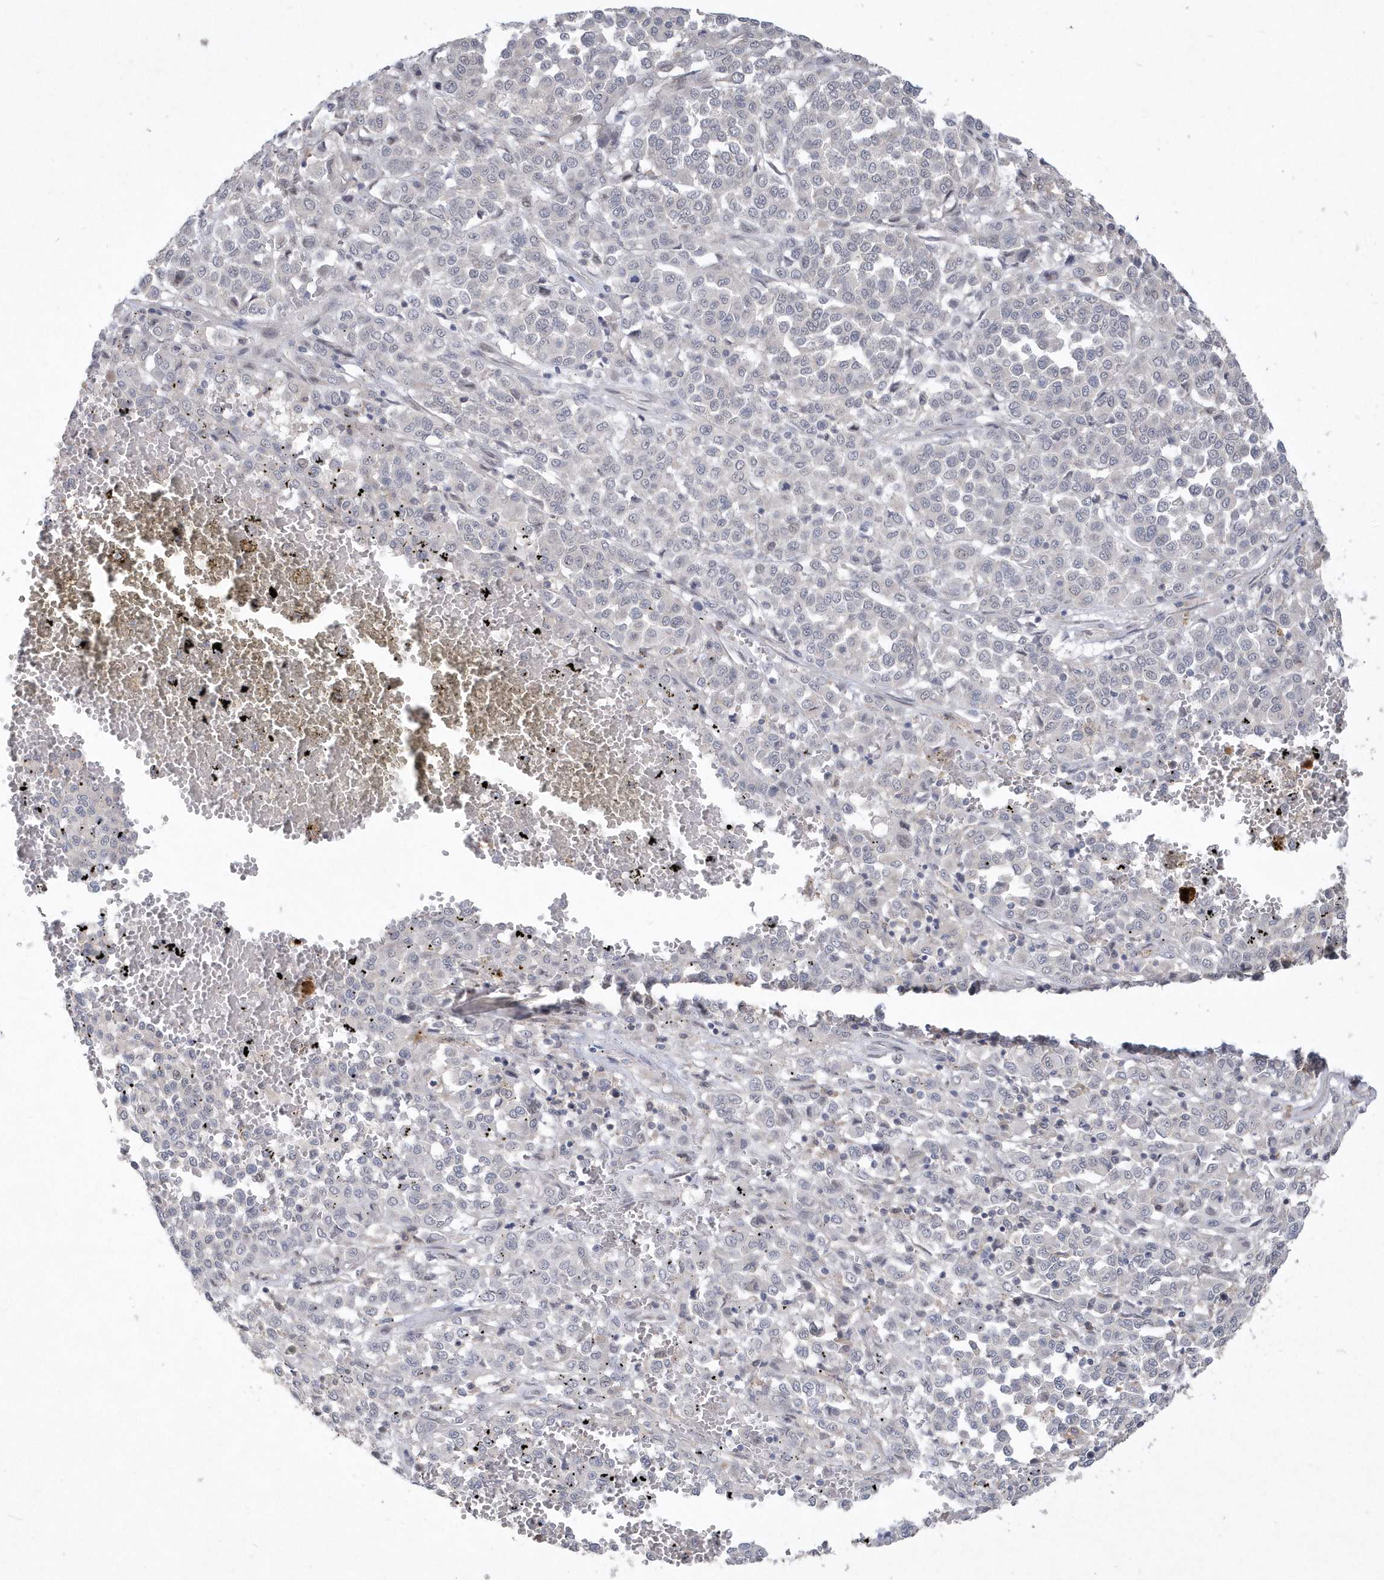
{"staining": {"intensity": "negative", "quantity": "none", "location": "none"}, "tissue": "melanoma", "cell_type": "Tumor cells", "image_type": "cancer", "snomed": [{"axis": "morphology", "description": "Malignant melanoma, Metastatic site"}, {"axis": "topography", "description": "Pancreas"}], "caption": "Tumor cells show no significant protein staining in malignant melanoma (metastatic site). Nuclei are stained in blue.", "gene": "TSPEAR", "patient": {"sex": "female", "age": 30}}